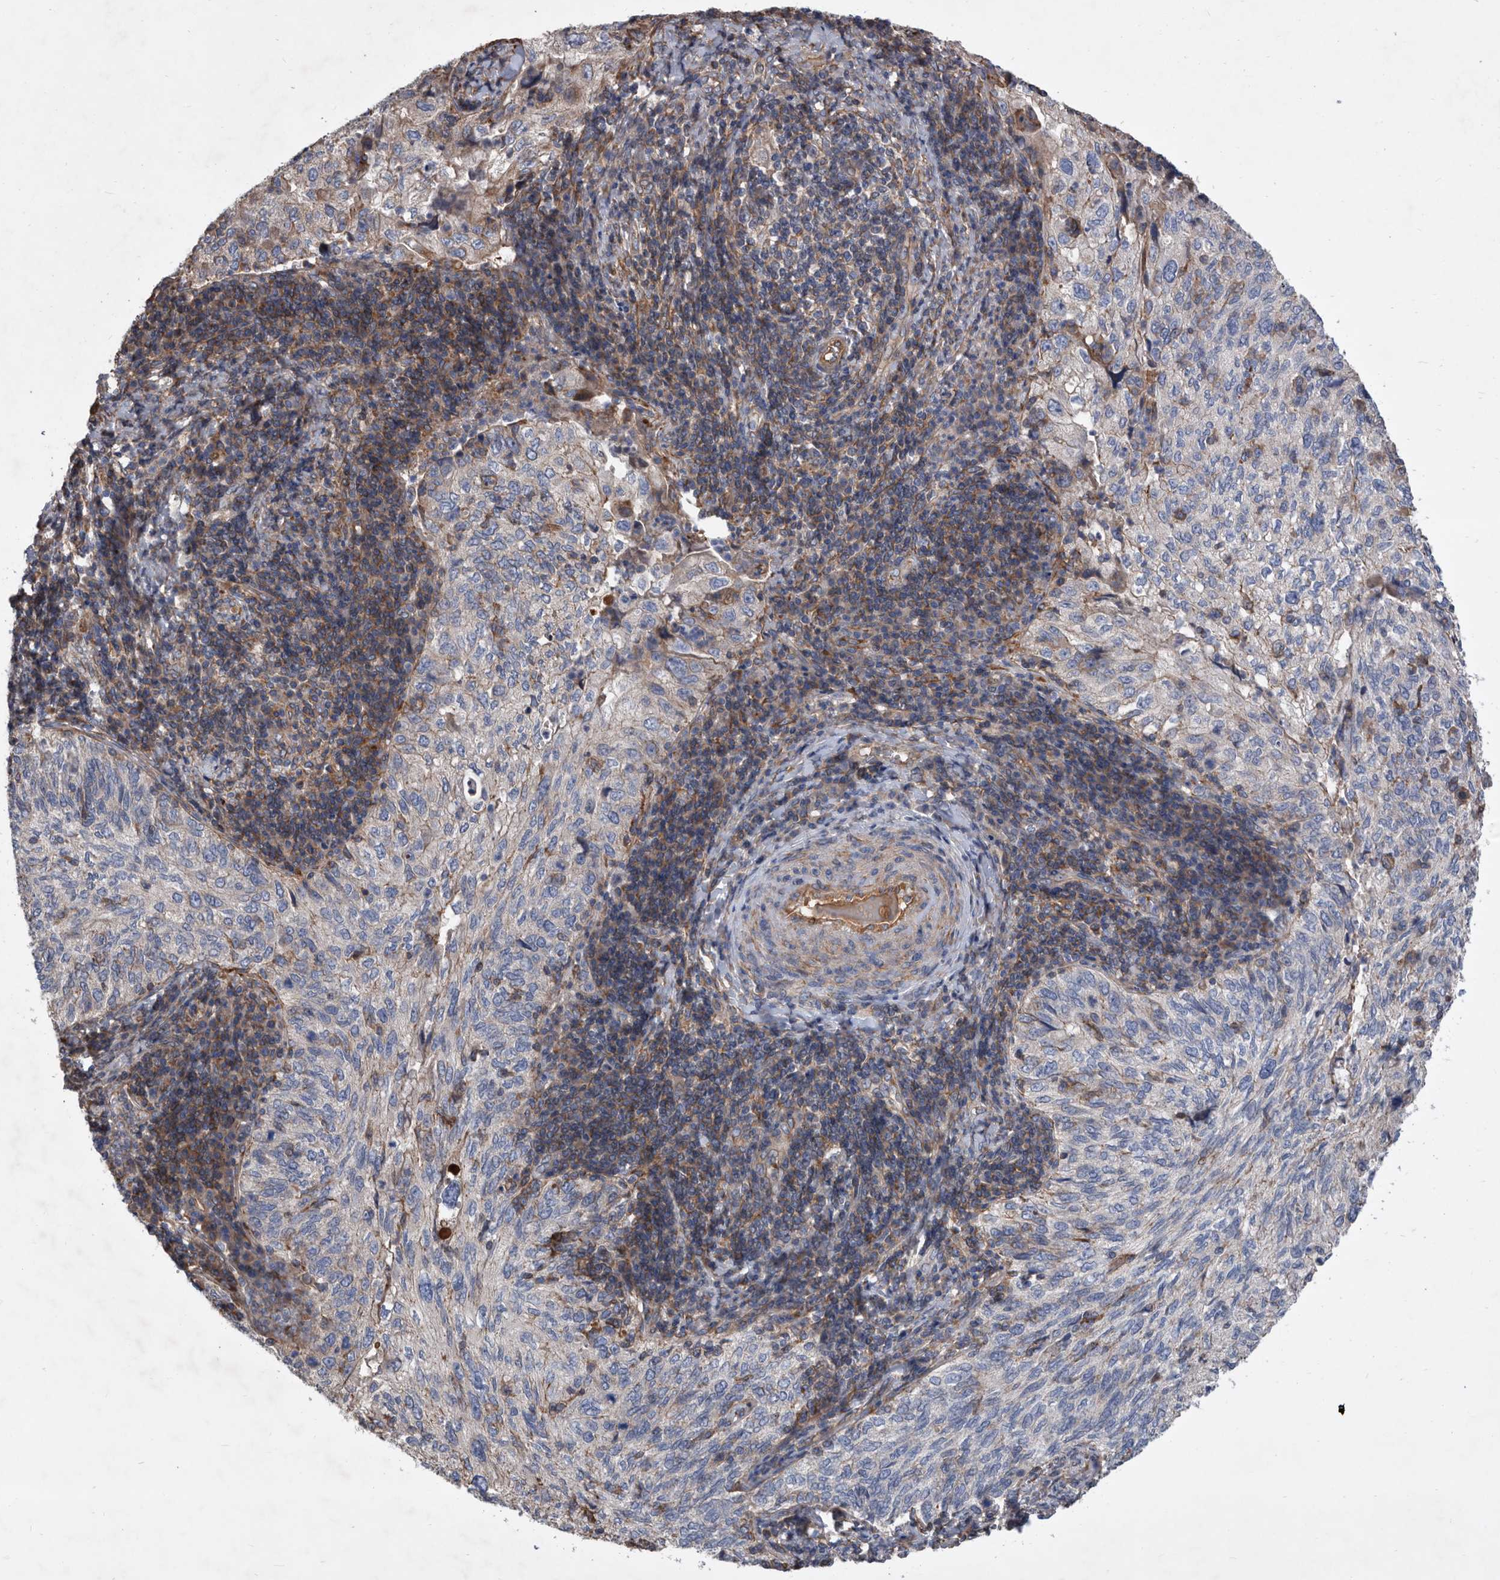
{"staining": {"intensity": "negative", "quantity": "none", "location": "none"}, "tissue": "cervical cancer", "cell_type": "Tumor cells", "image_type": "cancer", "snomed": [{"axis": "morphology", "description": "Squamous cell carcinoma, NOS"}, {"axis": "topography", "description": "Cervix"}], "caption": "An immunohistochemistry photomicrograph of cervical squamous cell carcinoma is shown. There is no staining in tumor cells of cervical squamous cell carcinoma. (Immunohistochemistry, brightfield microscopy, high magnification).", "gene": "ATP13A3", "patient": {"sex": "female", "age": 30}}